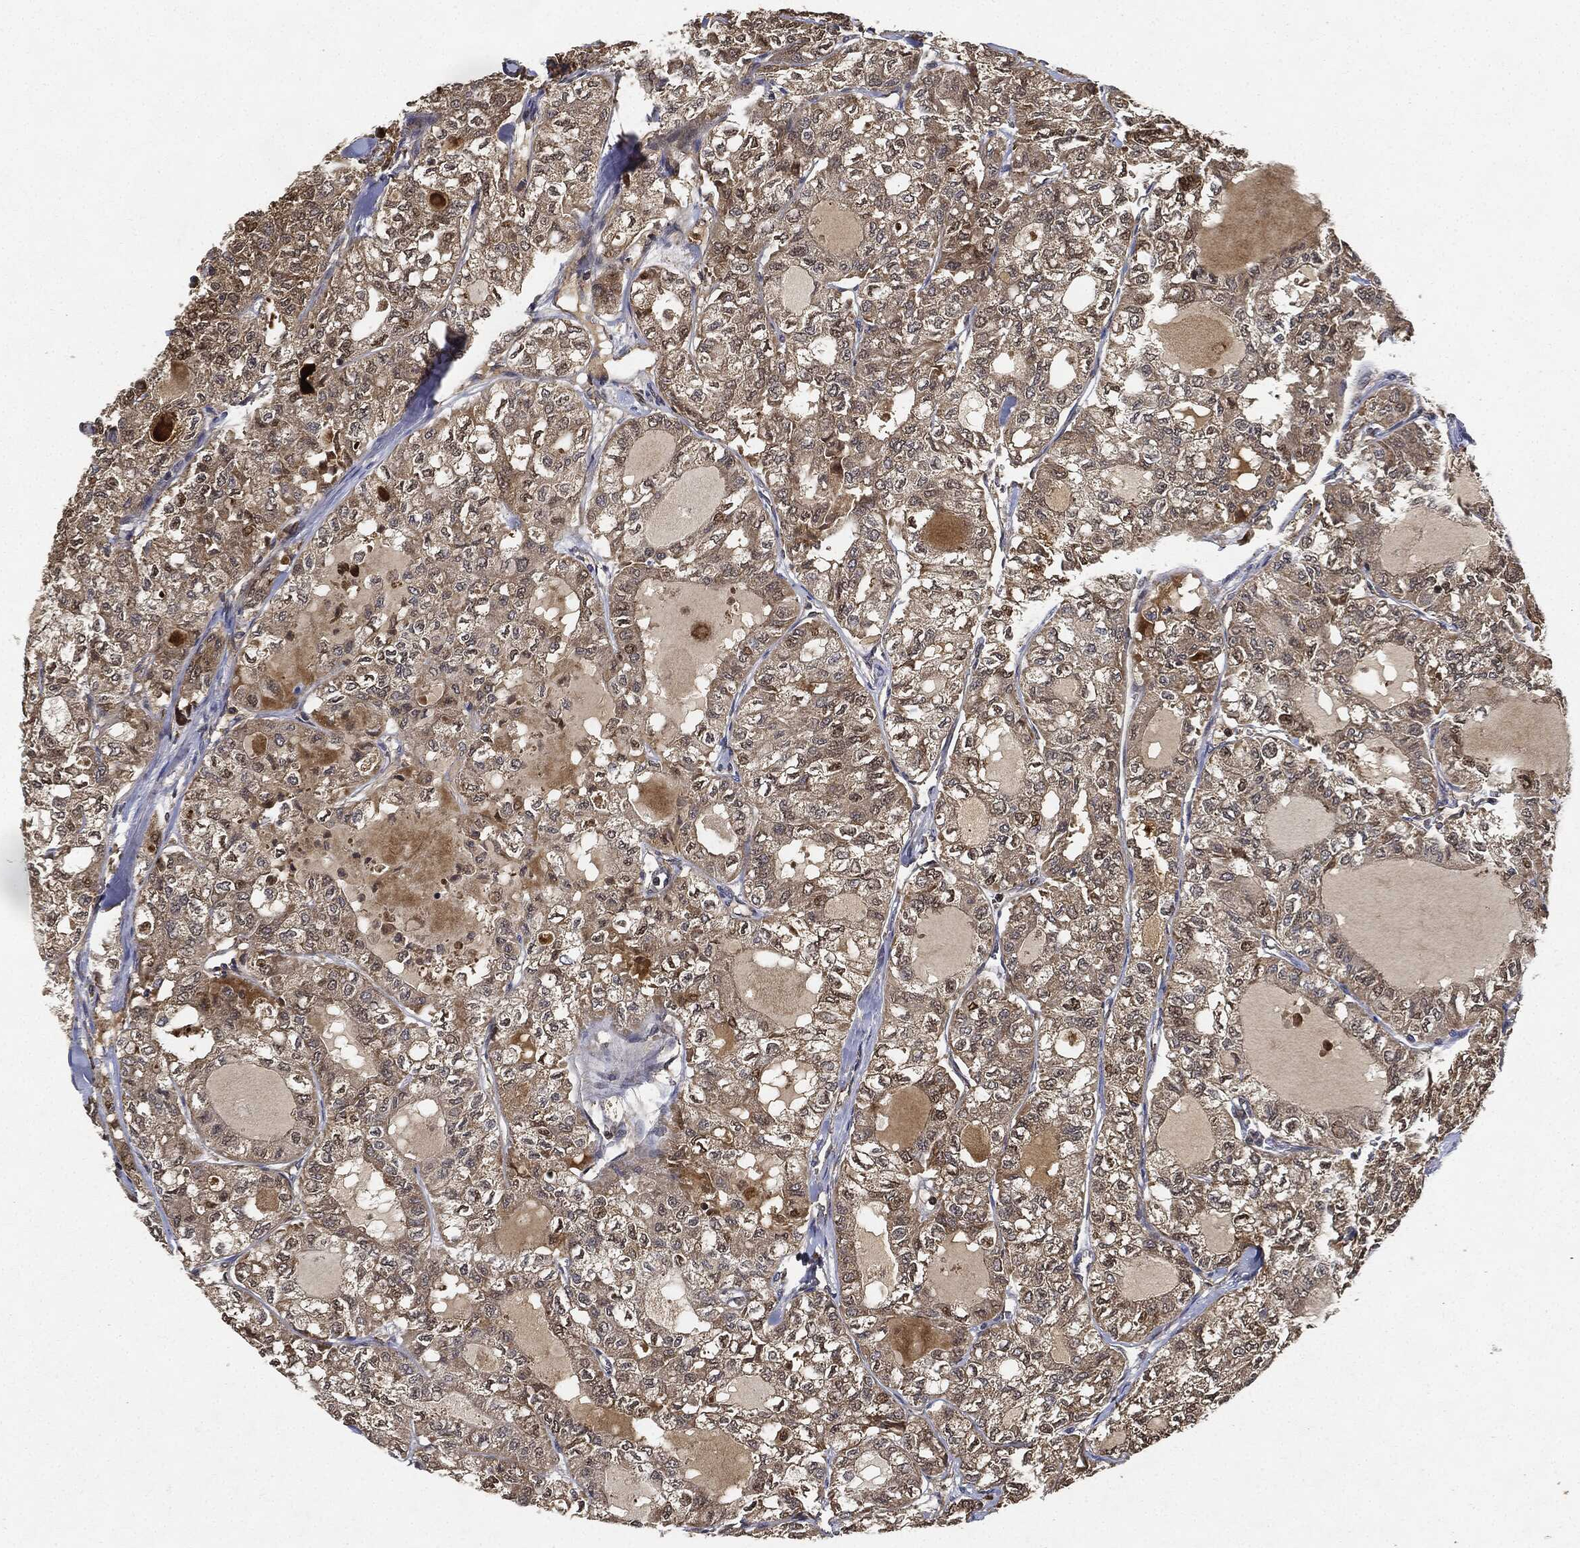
{"staining": {"intensity": "moderate", "quantity": "25%-75%", "location": "cytoplasmic/membranous"}, "tissue": "thyroid cancer", "cell_type": "Tumor cells", "image_type": "cancer", "snomed": [{"axis": "morphology", "description": "Follicular adenoma carcinoma, NOS"}, {"axis": "topography", "description": "Thyroid gland"}], "caption": "Tumor cells exhibit medium levels of moderate cytoplasmic/membranous expression in approximately 25%-75% of cells in human thyroid cancer. The staining was performed using DAB (3,3'-diaminobenzidine) to visualize the protein expression in brown, while the nuclei were stained in blue with hematoxylin (Magnification: 20x).", "gene": "MLST8", "patient": {"sex": "male", "age": 75}}